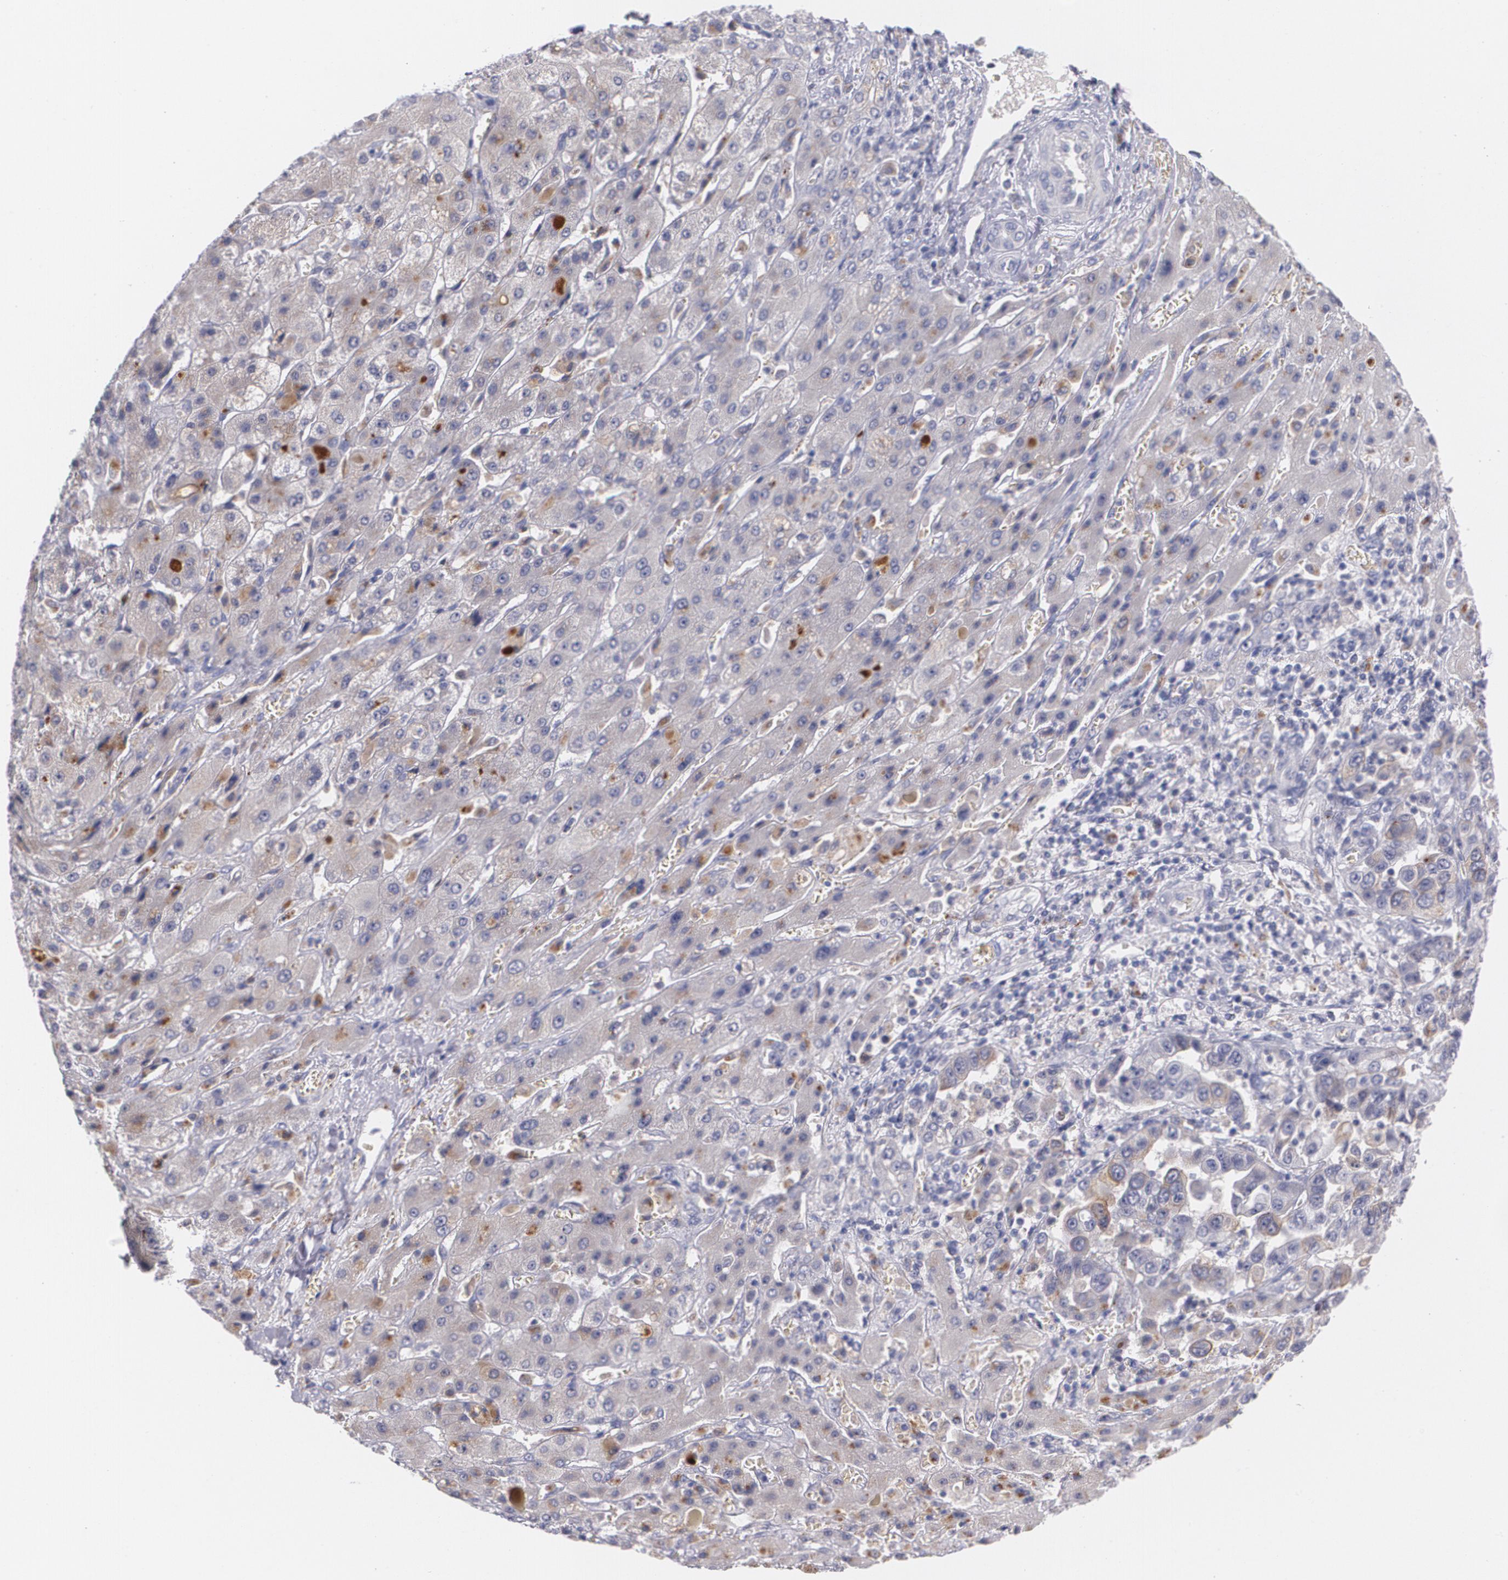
{"staining": {"intensity": "moderate", "quantity": "<25%", "location": "cytoplasmic/membranous"}, "tissue": "liver cancer", "cell_type": "Tumor cells", "image_type": "cancer", "snomed": [{"axis": "morphology", "description": "Cholangiocarcinoma"}, {"axis": "topography", "description": "Liver"}], "caption": "Brown immunohistochemical staining in cholangiocarcinoma (liver) exhibits moderate cytoplasmic/membranous positivity in about <25% of tumor cells.", "gene": "HMMR", "patient": {"sex": "female", "age": 52}}